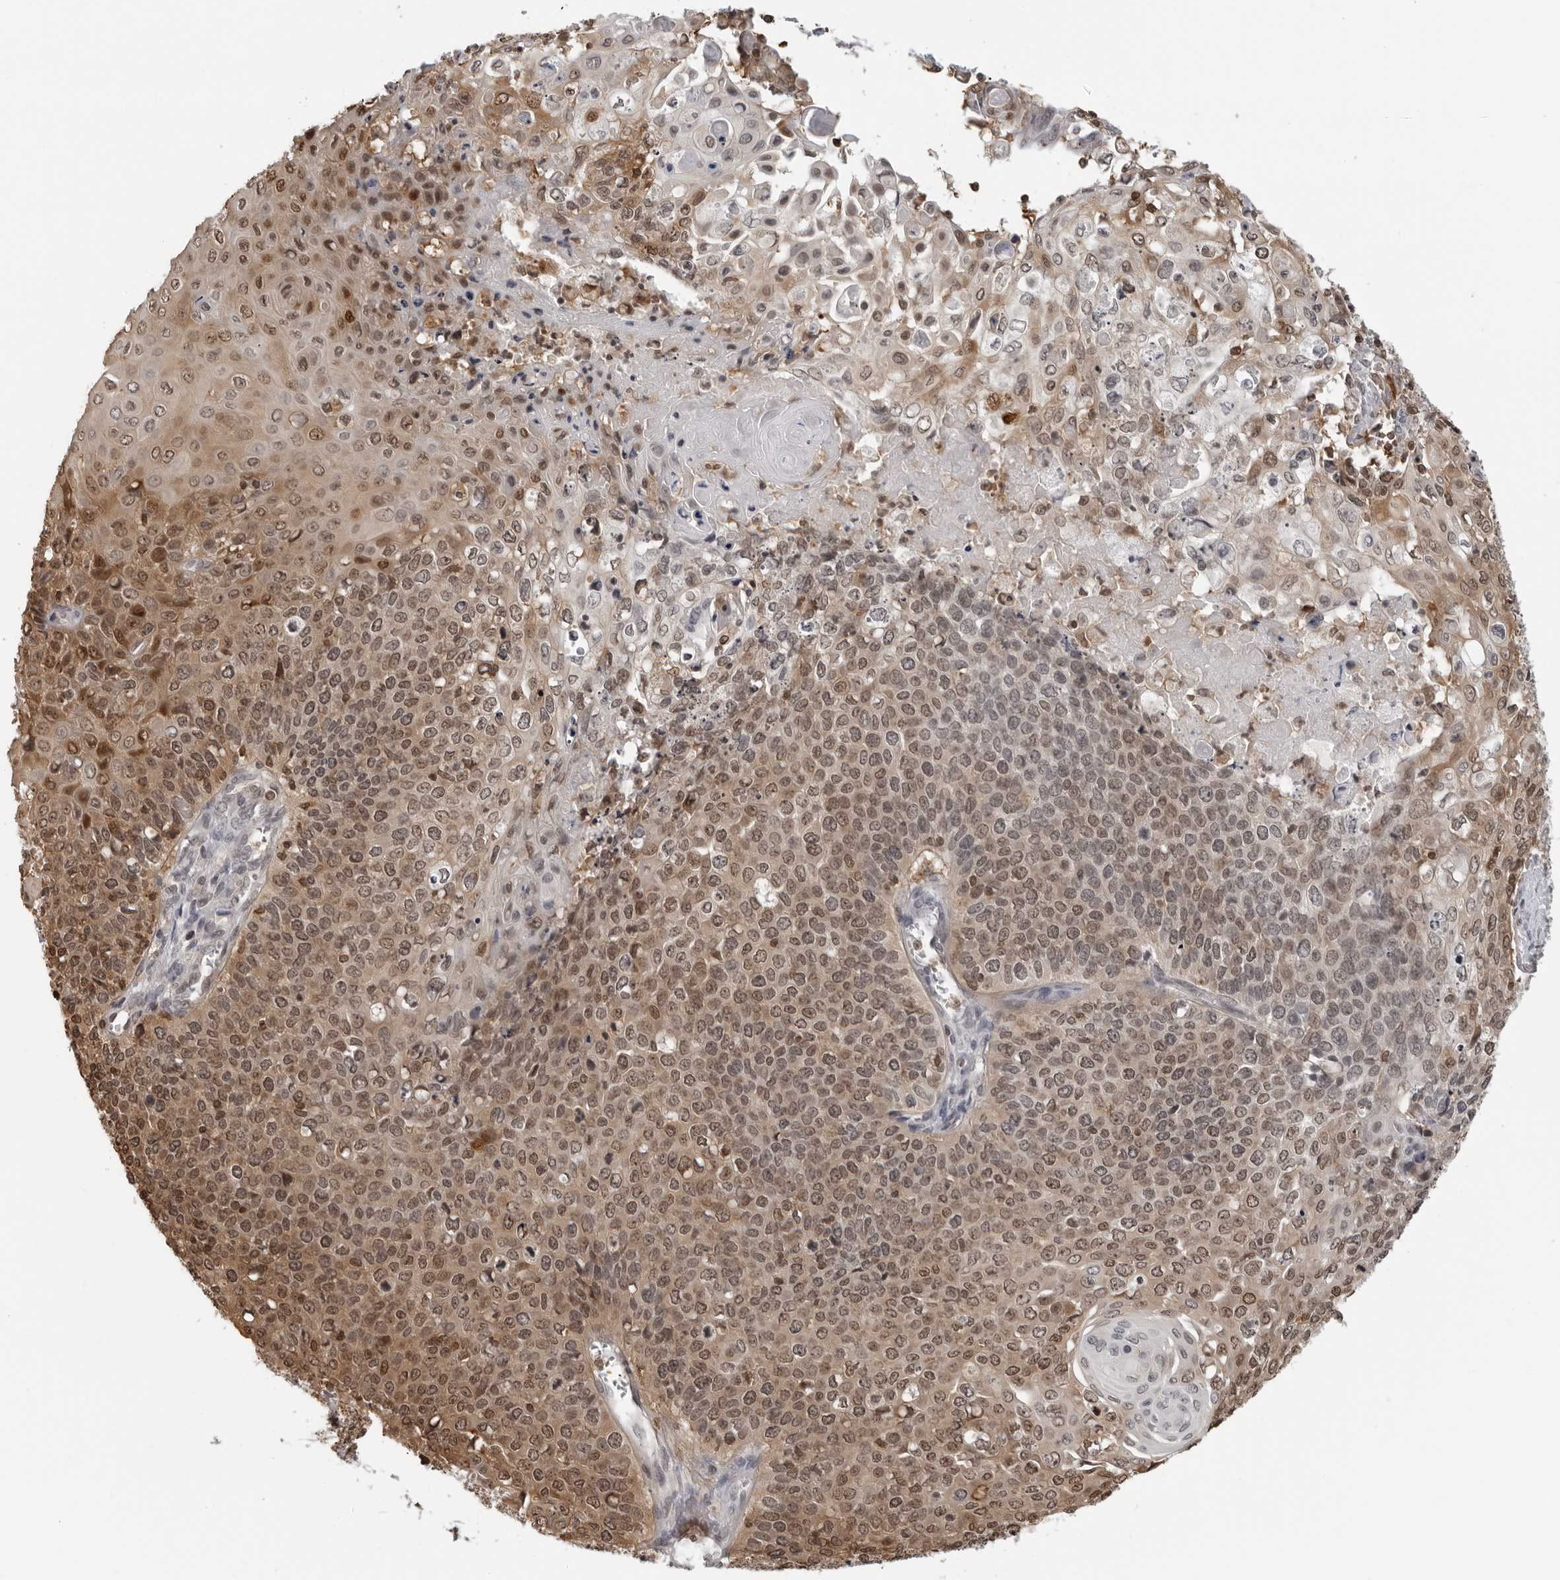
{"staining": {"intensity": "moderate", "quantity": ">75%", "location": "cytoplasmic/membranous,nuclear"}, "tissue": "cervical cancer", "cell_type": "Tumor cells", "image_type": "cancer", "snomed": [{"axis": "morphology", "description": "Squamous cell carcinoma, NOS"}, {"axis": "topography", "description": "Cervix"}], "caption": "Cervical cancer (squamous cell carcinoma) stained with a brown dye reveals moderate cytoplasmic/membranous and nuclear positive positivity in approximately >75% of tumor cells.", "gene": "HSPH1", "patient": {"sex": "female", "age": 39}}